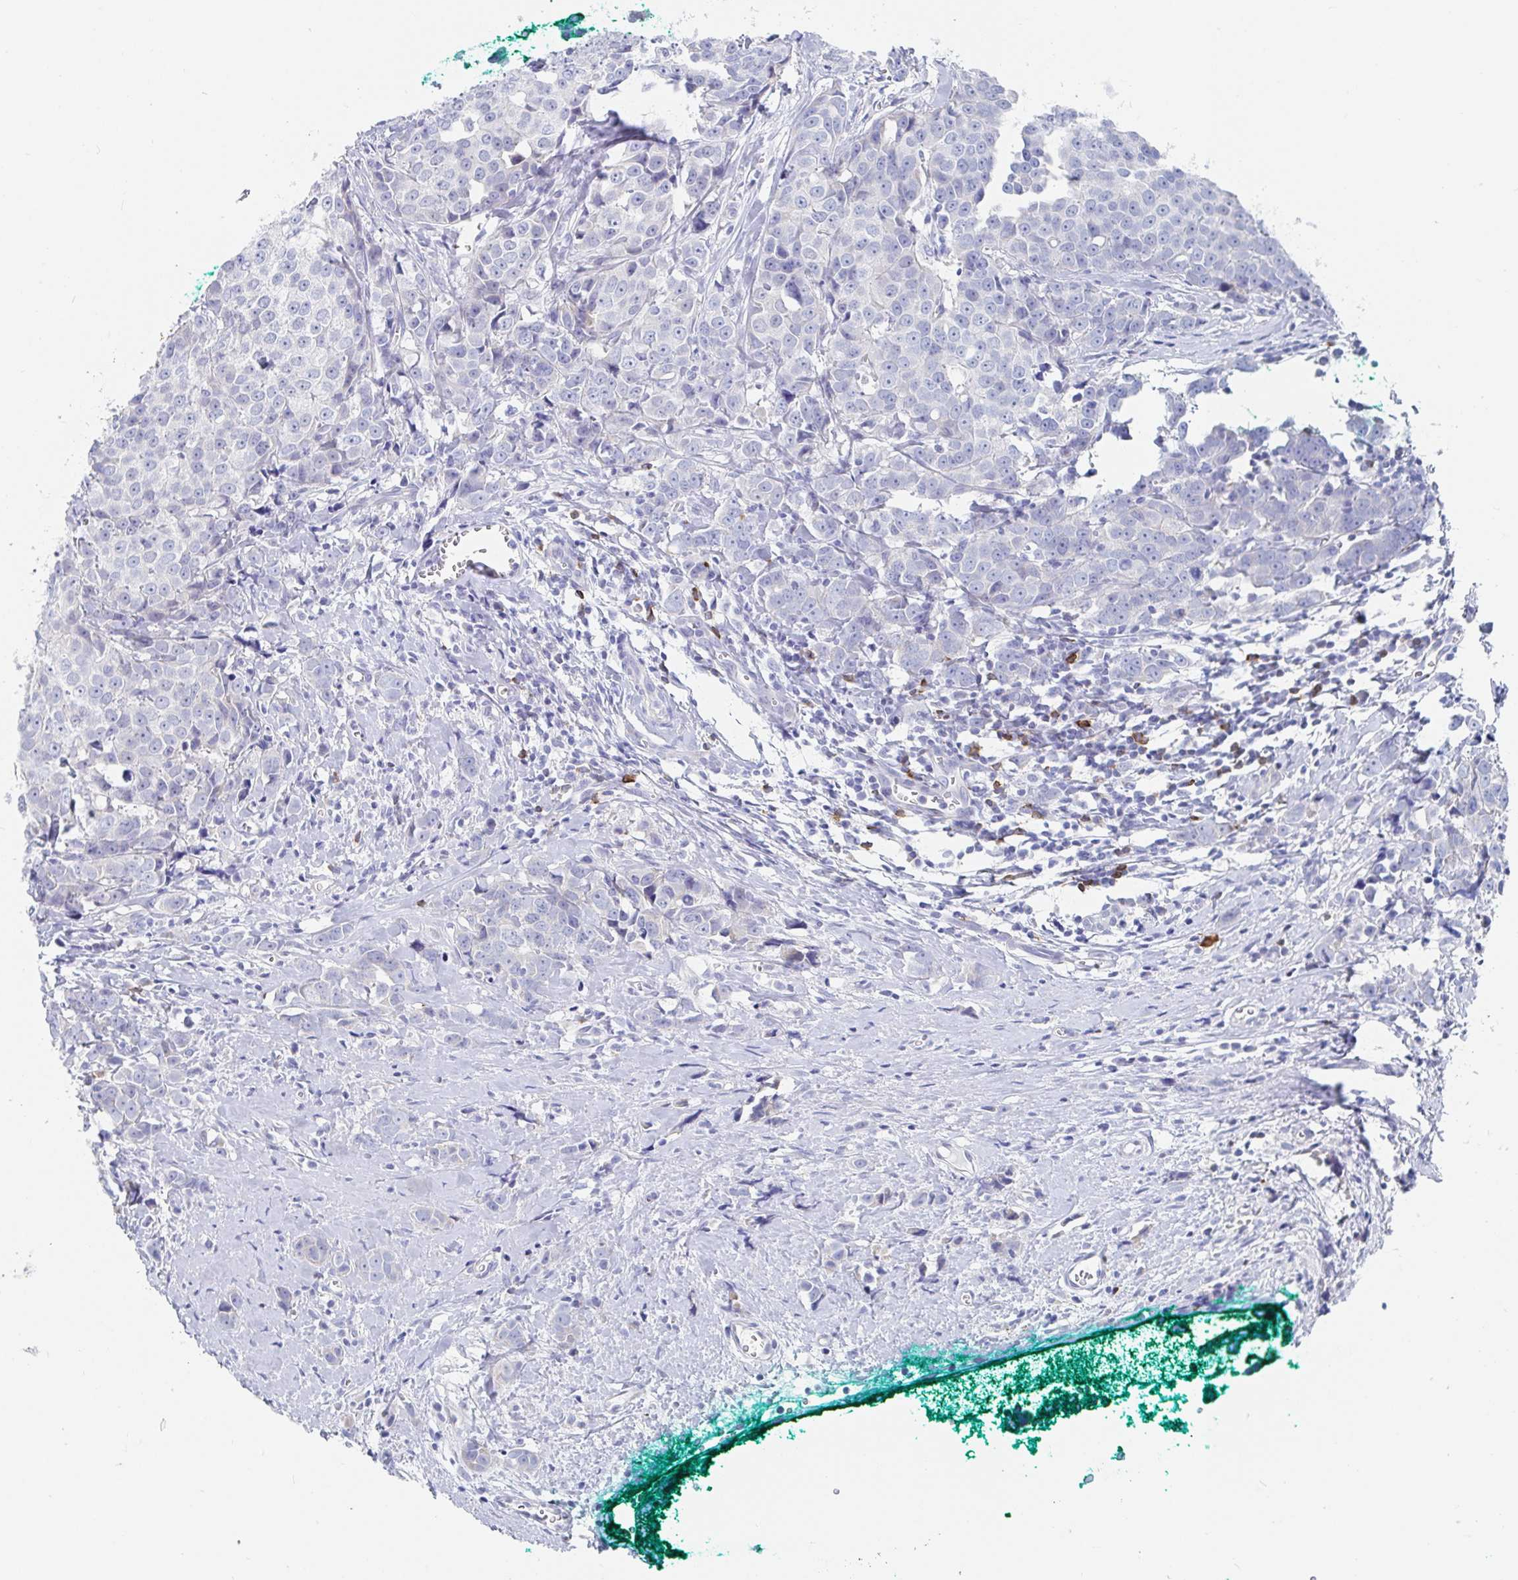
{"staining": {"intensity": "negative", "quantity": "none", "location": "none"}, "tissue": "breast cancer", "cell_type": "Tumor cells", "image_type": "cancer", "snomed": [{"axis": "morphology", "description": "Duct carcinoma"}, {"axis": "topography", "description": "Breast"}], "caption": "High magnification brightfield microscopy of breast cancer stained with DAB (3,3'-diaminobenzidine) (brown) and counterstained with hematoxylin (blue): tumor cells show no significant expression.", "gene": "PACSIN1", "patient": {"sex": "female", "age": 80}}